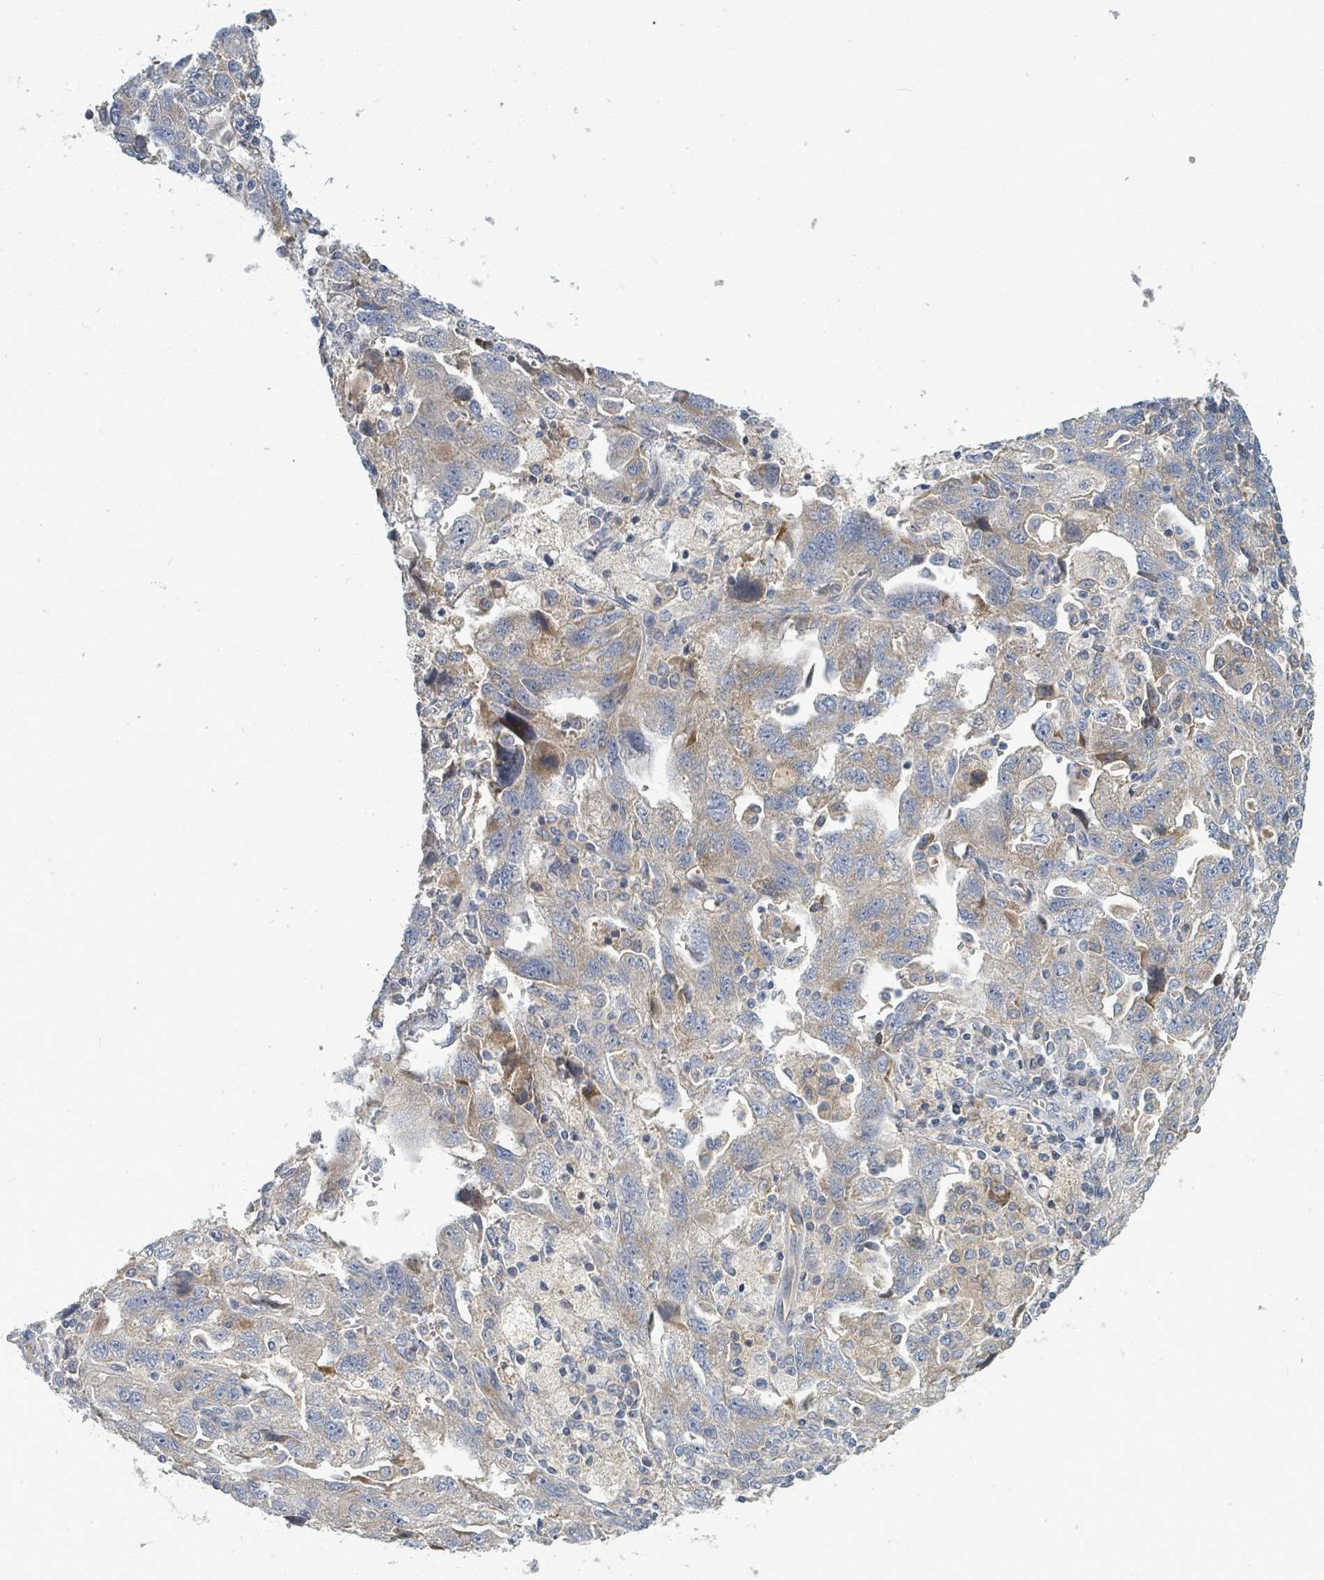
{"staining": {"intensity": "weak", "quantity": "25%-75%", "location": "cytoplasmic/membranous"}, "tissue": "ovarian cancer", "cell_type": "Tumor cells", "image_type": "cancer", "snomed": [{"axis": "morphology", "description": "Carcinoma, NOS"}, {"axis": "morphology", "description": "Cystadenocarcinoma, serous, NOS"}, {"axis": "topography", "description": "Ovary"}], "caption": "Immunohistochemical staining of human carcinoma (ovarian) reveals low levels of weak cytoplasmic/membranous protein positivity in approximately 25%-75% of tumor cells. Ihc stains the protein in brown and the nuclei are stained blue.", "gene": "SLC25A23", "patient": {"sex": "female", "age": 69}}